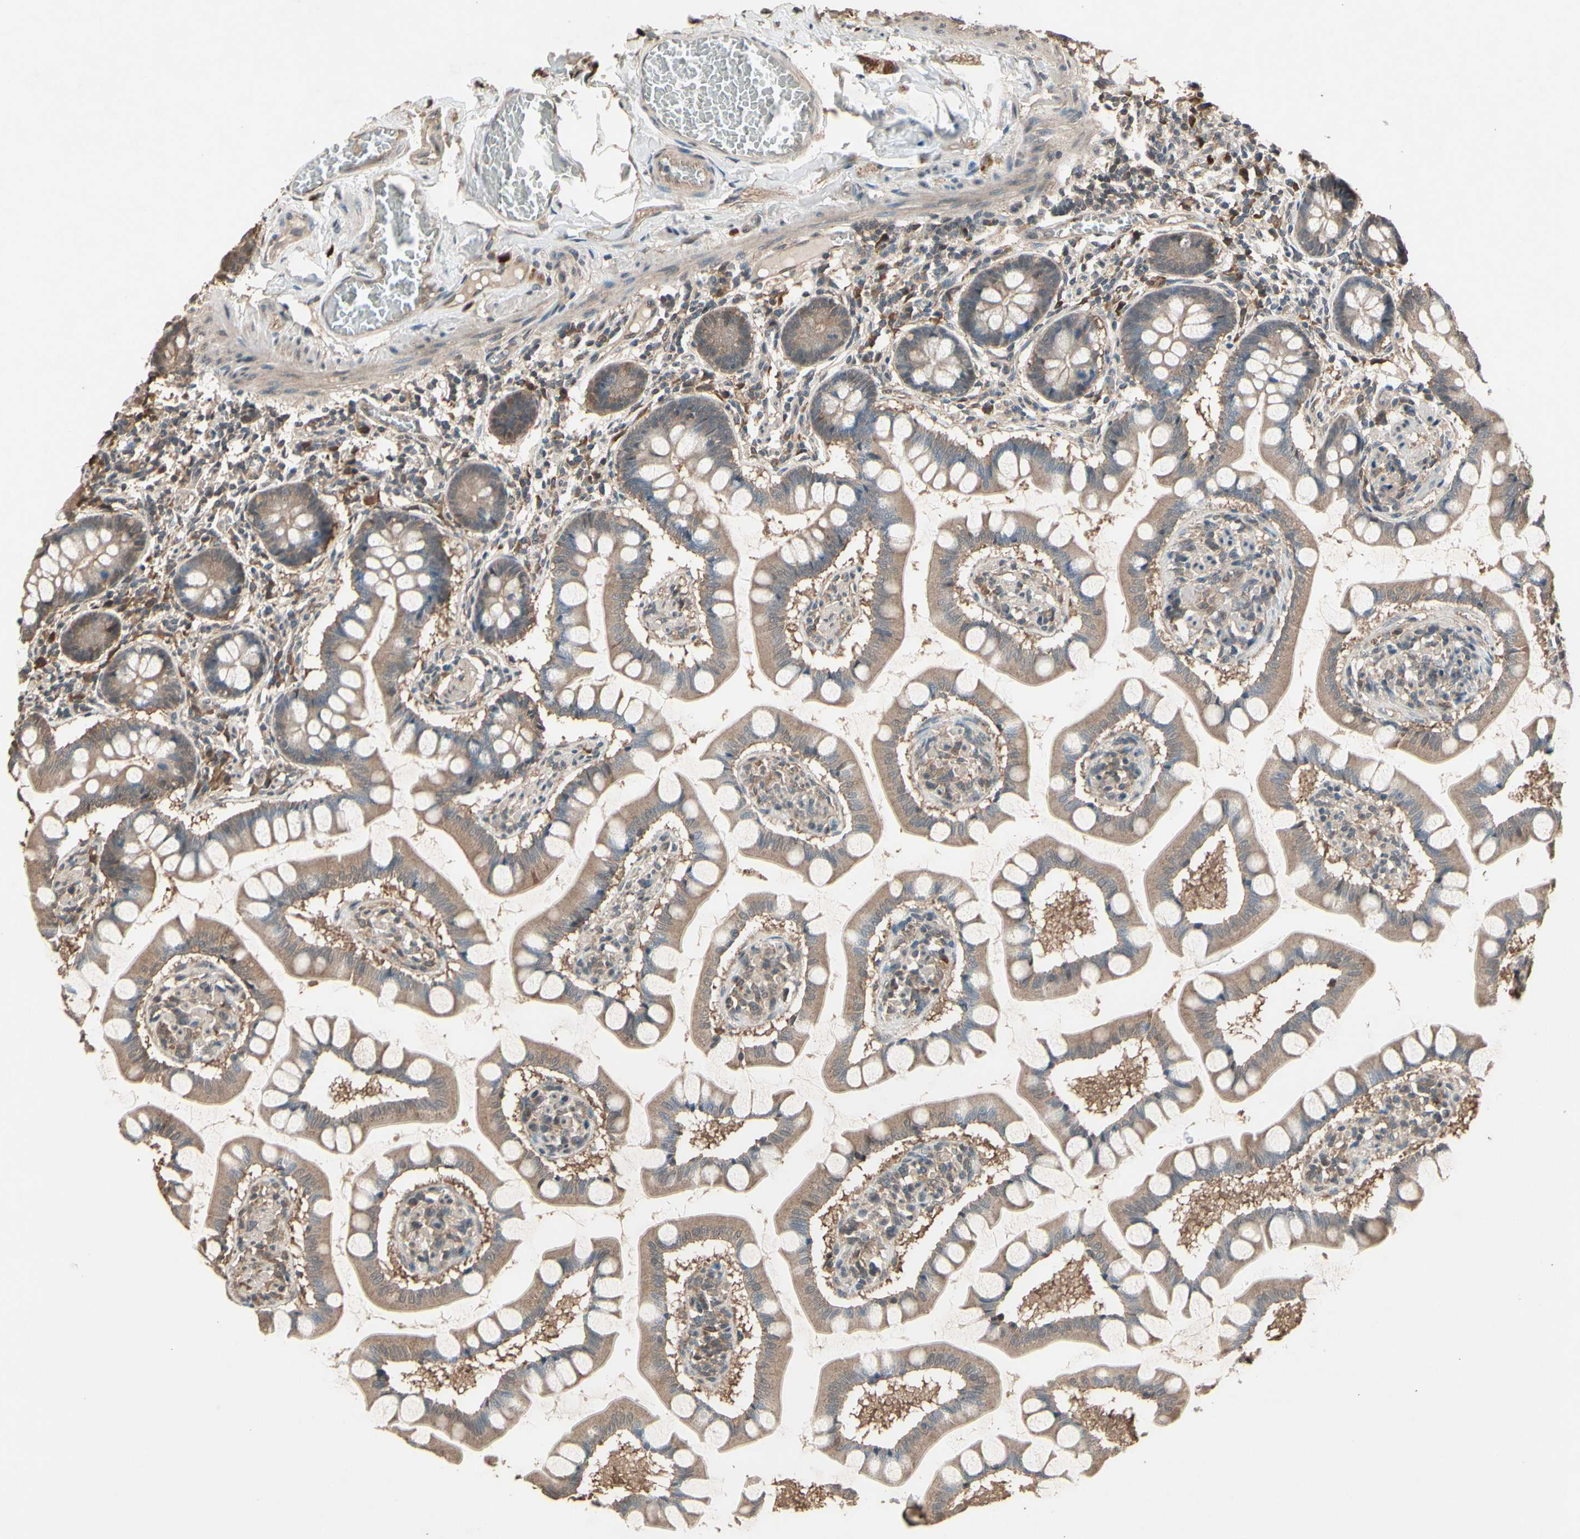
{"staining": {"intensity": "strong", "quantity": ">75%", "location": "cytoplasmic/membranous"}, "tissue": "small intestine", "cell_type": "Glandular cells", "image_type": "normal", "snomed": [{"axis": "morphology", "description": "Normal tissue, NOS"}, {"axis": "topography", "description": "Small intestine"}], "caption": "This image shows IHC staining of benign small intestine, with high strong cytoplasmic/membranous positivity in approximately >75% of glandular cells.", "gene": "PNPLA7", "patient": {"sex": "male", "age": 41}}